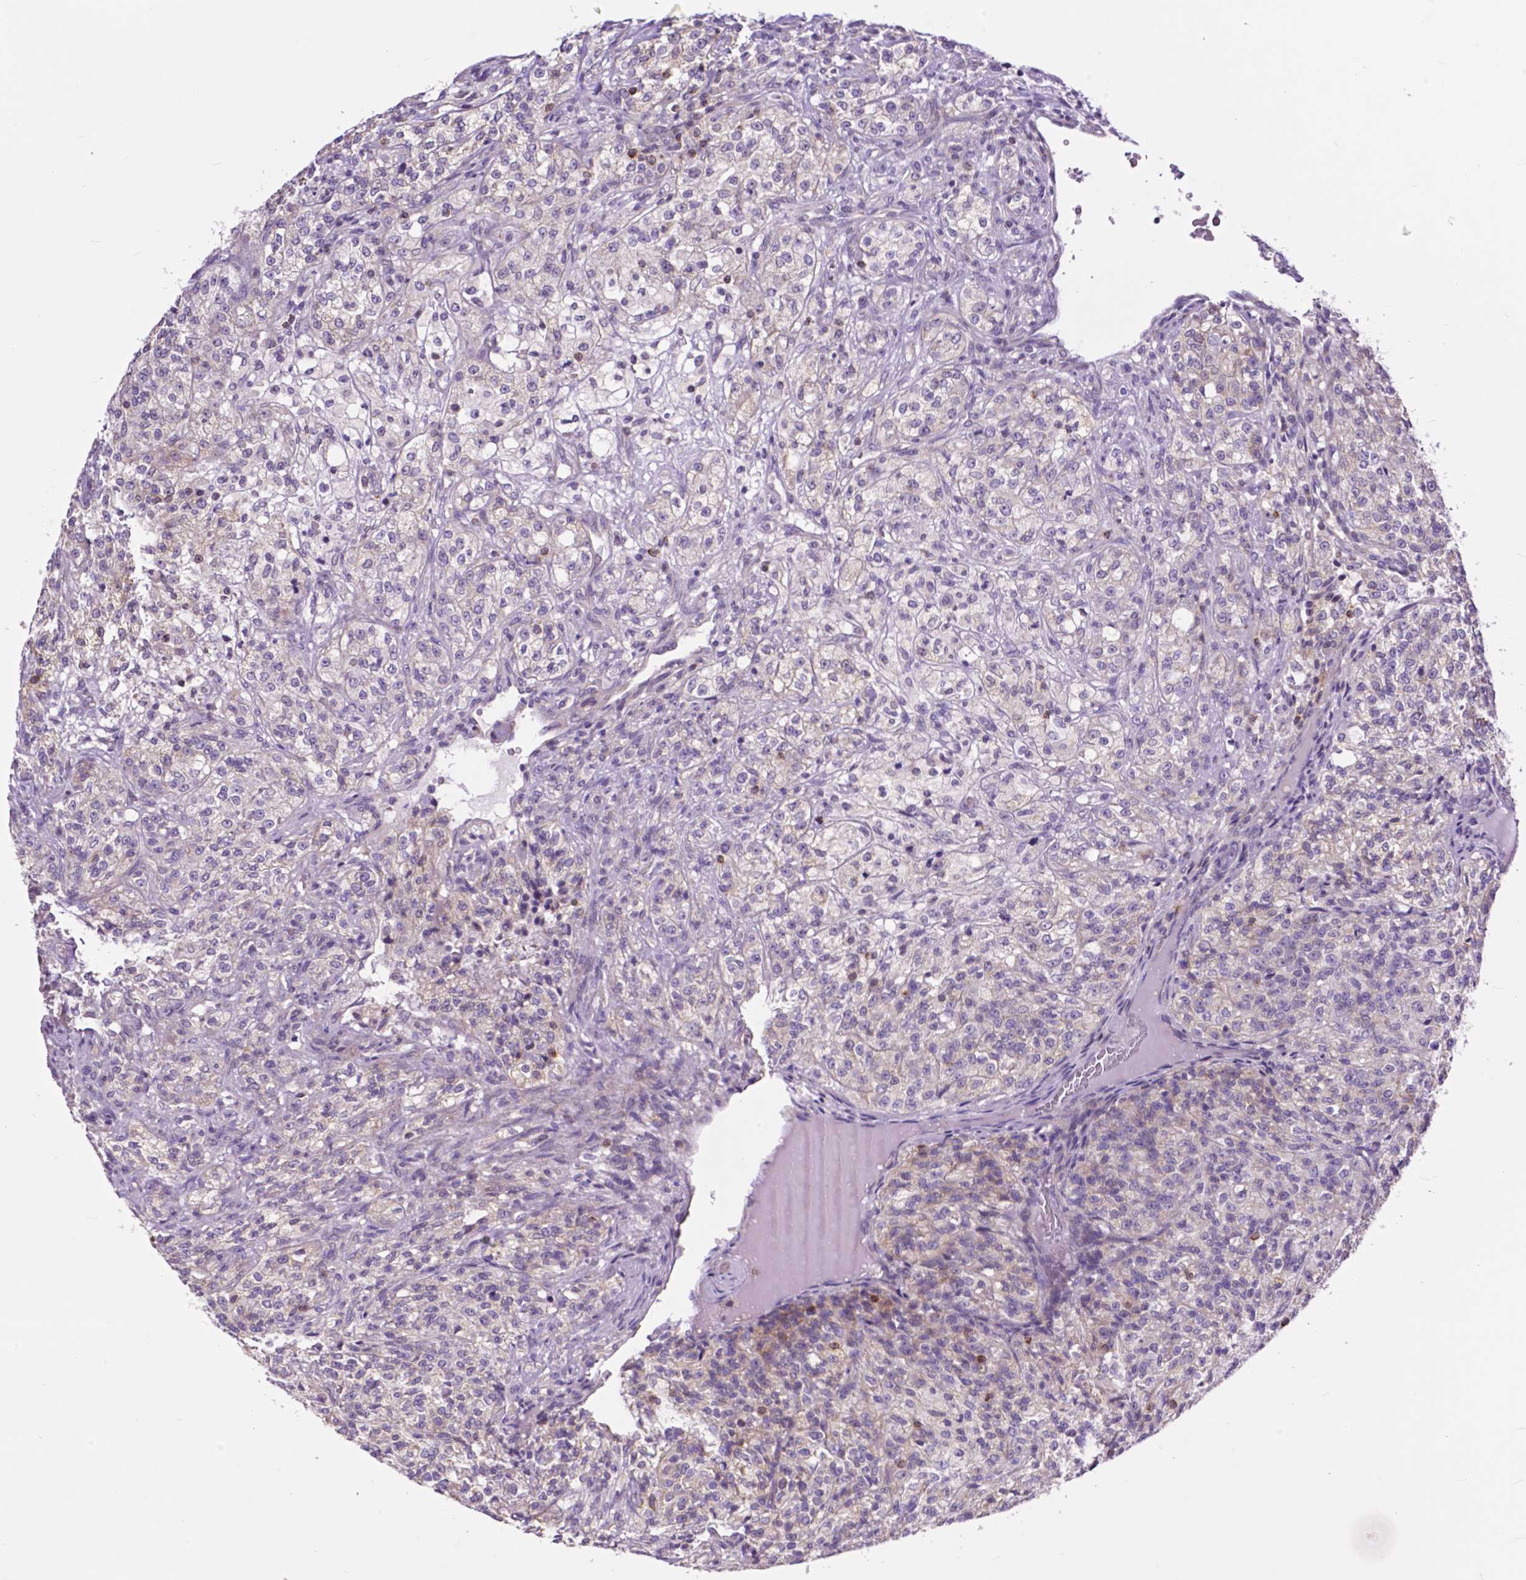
{"staining": {"intensity": "negative", "quantity": "none", "location": "none"}, "tissue": "renal cancer", "cell_type": "Tumor cells", "image_type": "cancer", "snomed": [{"axis": "morphology", "description": "Adenocarcinoma, NOS"}, {"axis": "topography", "description": "Kidney"}], "caption": "High magnification brightfield microscopy of renal cancer stained with DAB (brown) and counterstained with hematoxylin (blue): tumor cells show no significant expression.", "gene": "MCL1", "patient": {"sex": "female", "age": 63}}